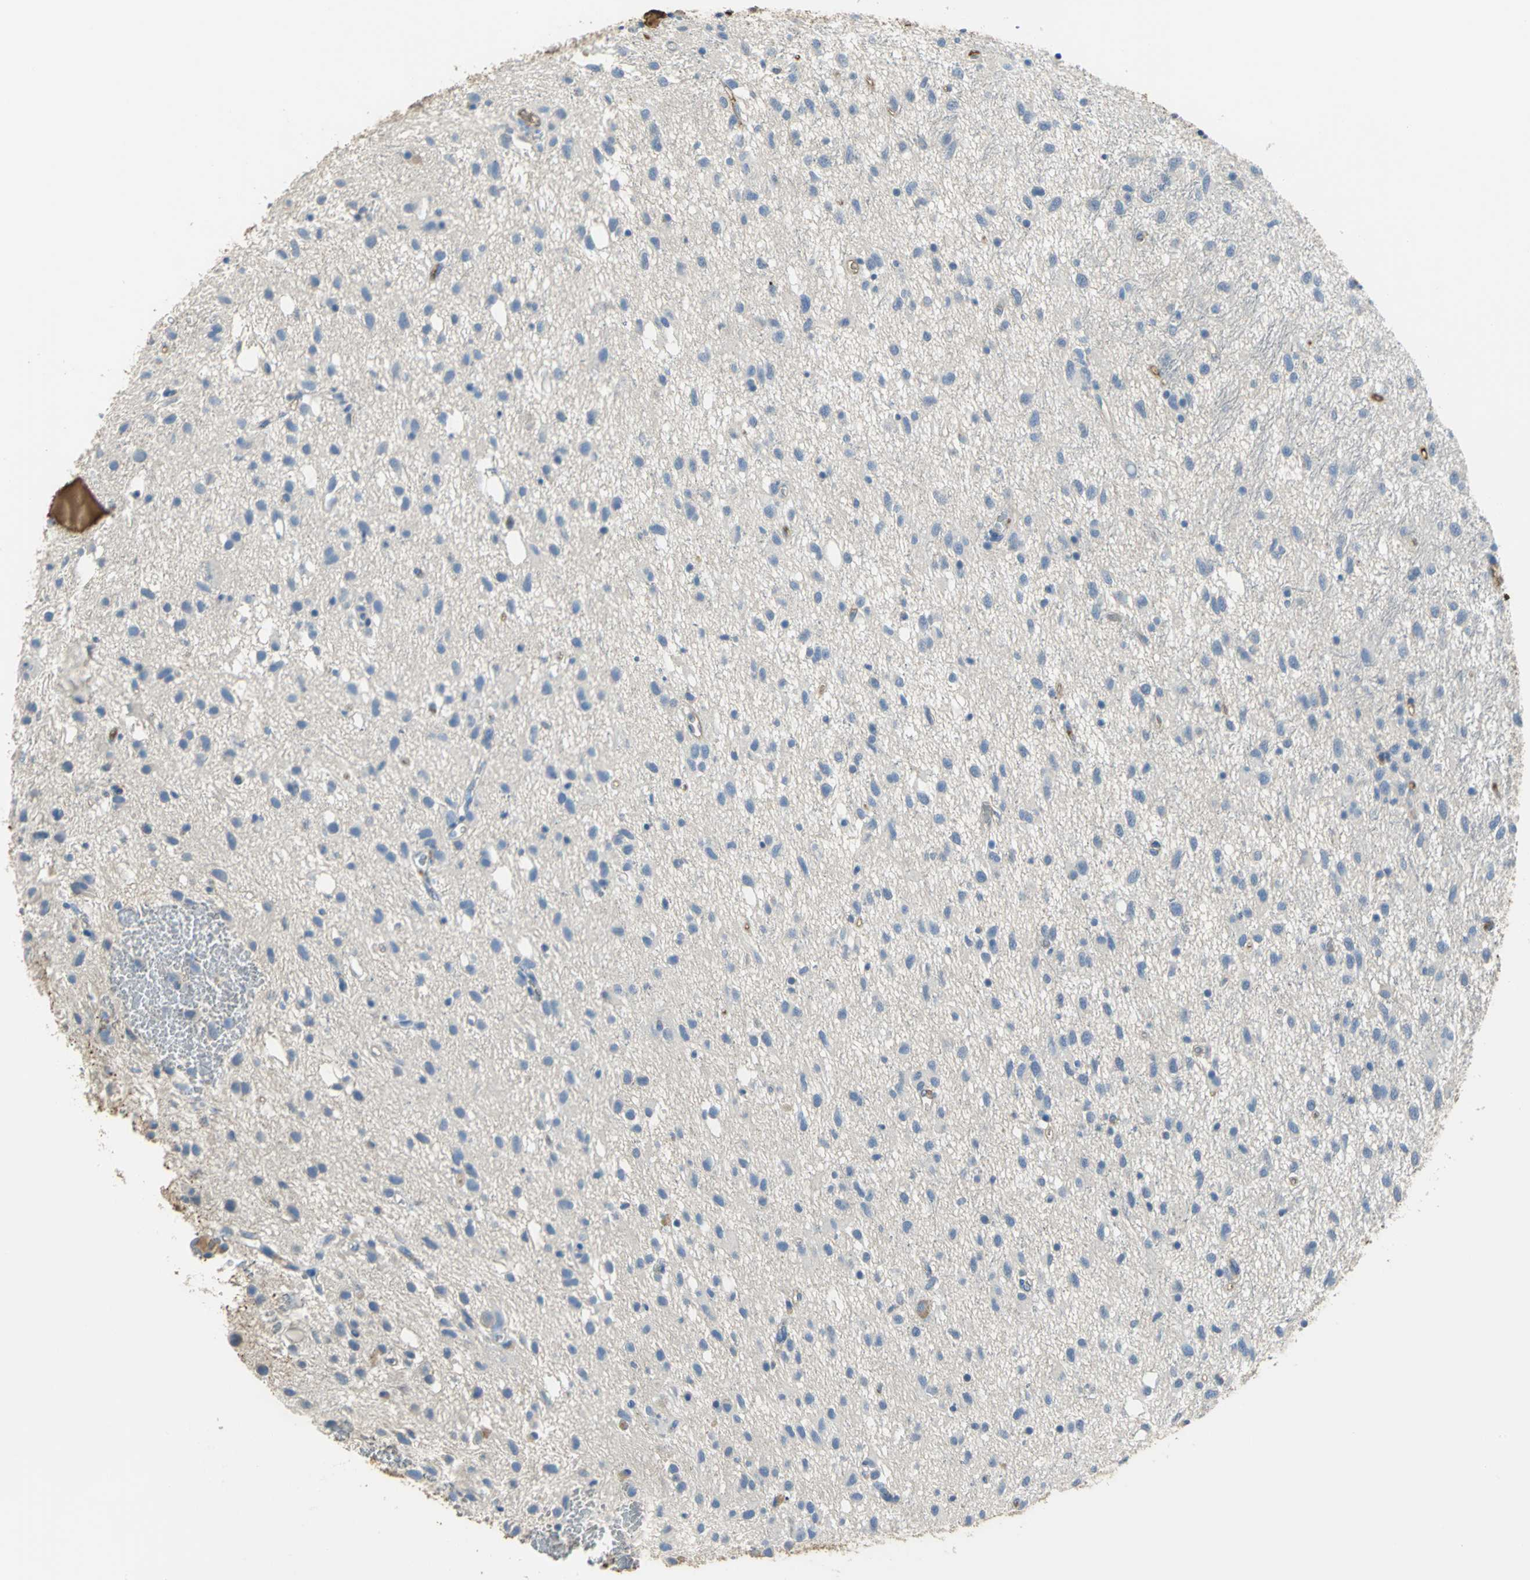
{"staining": {"intensity": "negative", "quantity": "none", "location": "none"}, "tissue": "glioma", "cell_type": "Tumor cells", "image_type": "cancer", "snomed": [{"axis": "morphology", "description": "Glioma, malignant, Low grade"}, {"axis": "topography", "description": "Brain"}], "caption": "This histopathology image is of glioma stained with immunohistochemistry (IHC) to label a protein in brown with the nuclei are counter-stained blue. There is no staining in tumor cells.", "gene": "GYG2", "patient": {"sex": "male", "age": 77}}